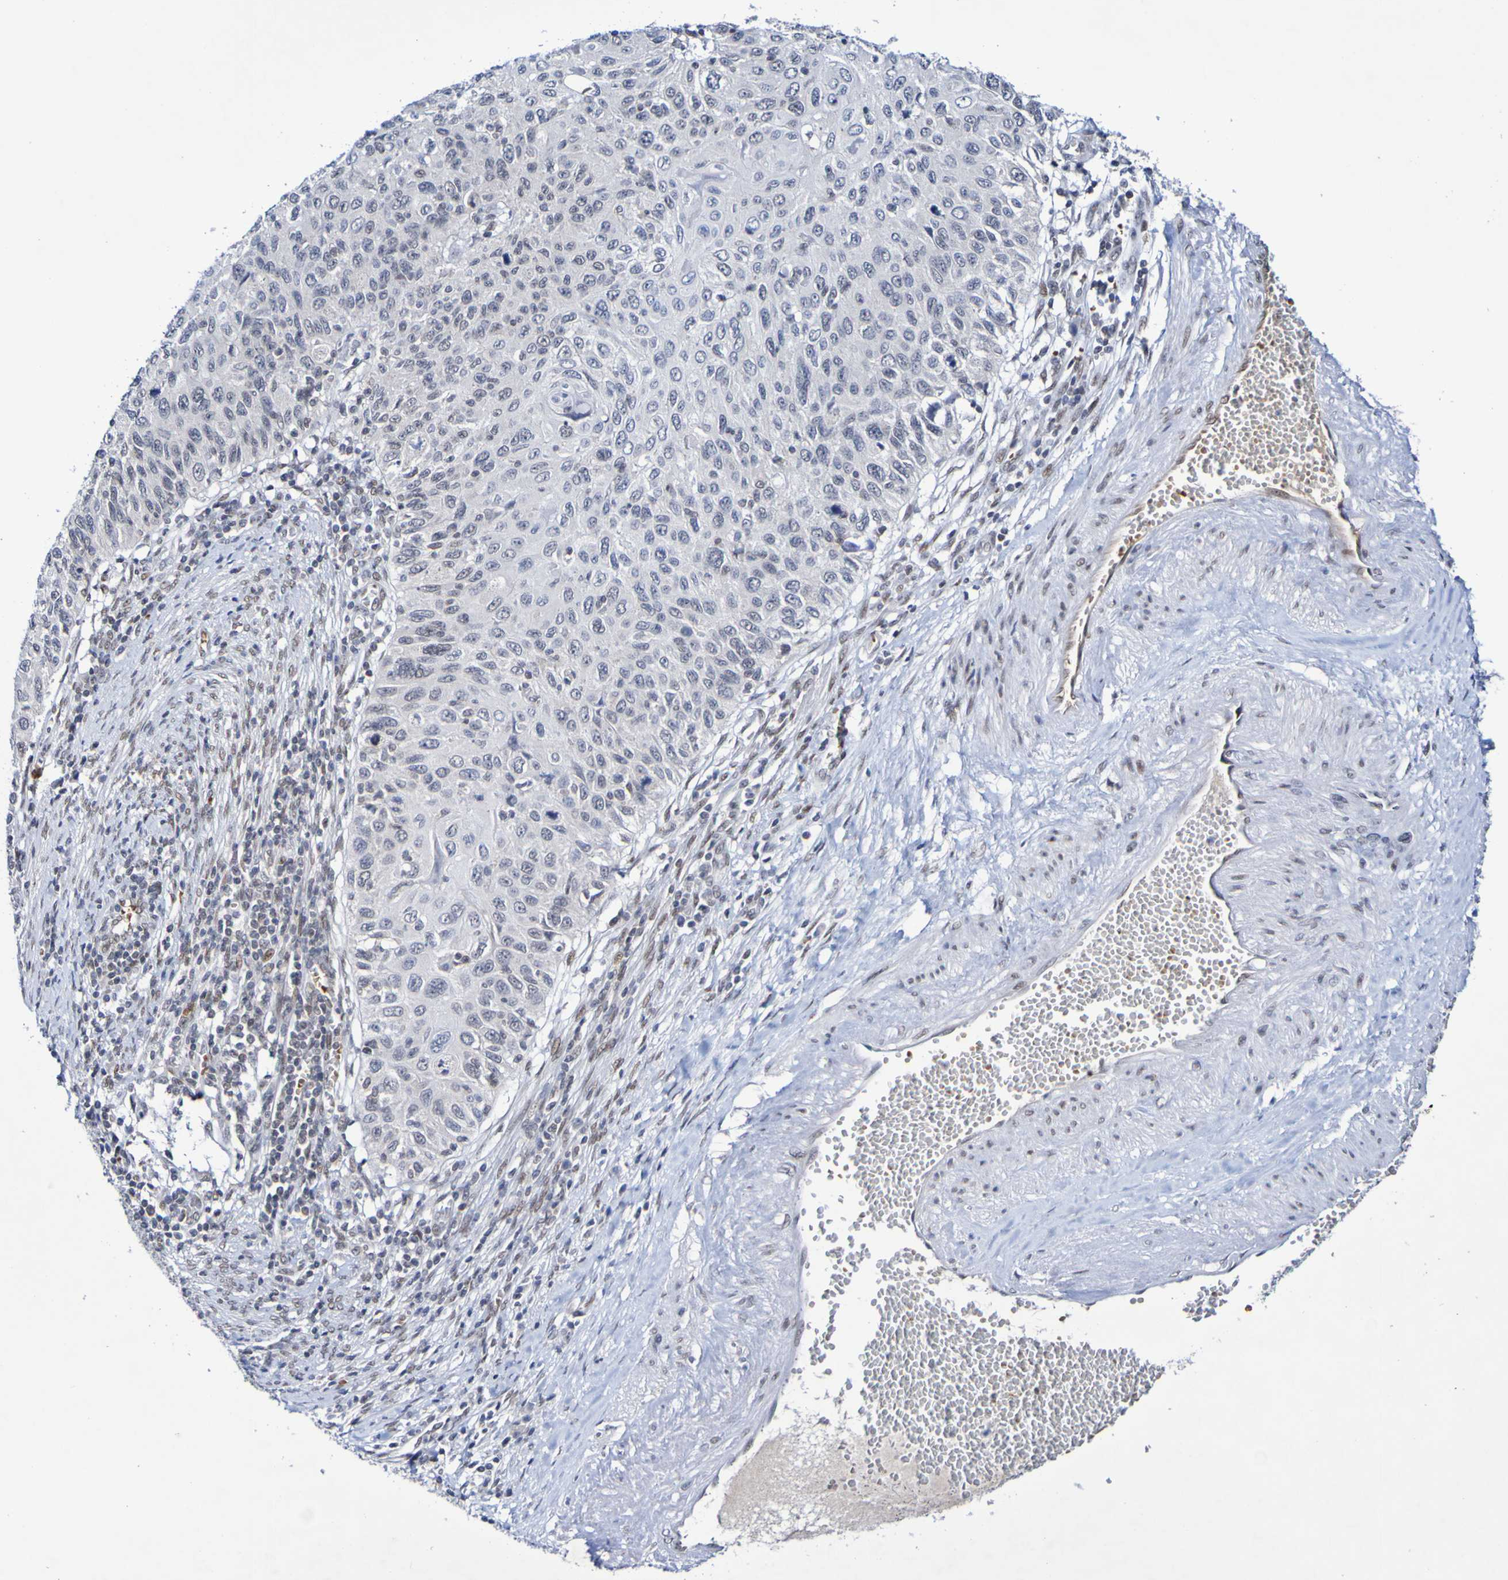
{"staining": {"intensity": "weak", "quantity": "<25%", "location": "nuclear"}, "tissue": "cervical cancer", "cell_type": "Tumor cells", "image_type": "cancer", "snomed": [{"axis": "morphology", "description": "Squamous cell carcinoma, NOS"}, {"axis": "topography", "description": "Cervix"}], "caption": "A photomicrograph of cervical squamous cell carcinoma stained for a protein demonstrates no brown staining in tumor cells.", "gene": "PCGF1", "patient": {"sex": "female", "age": 70}}